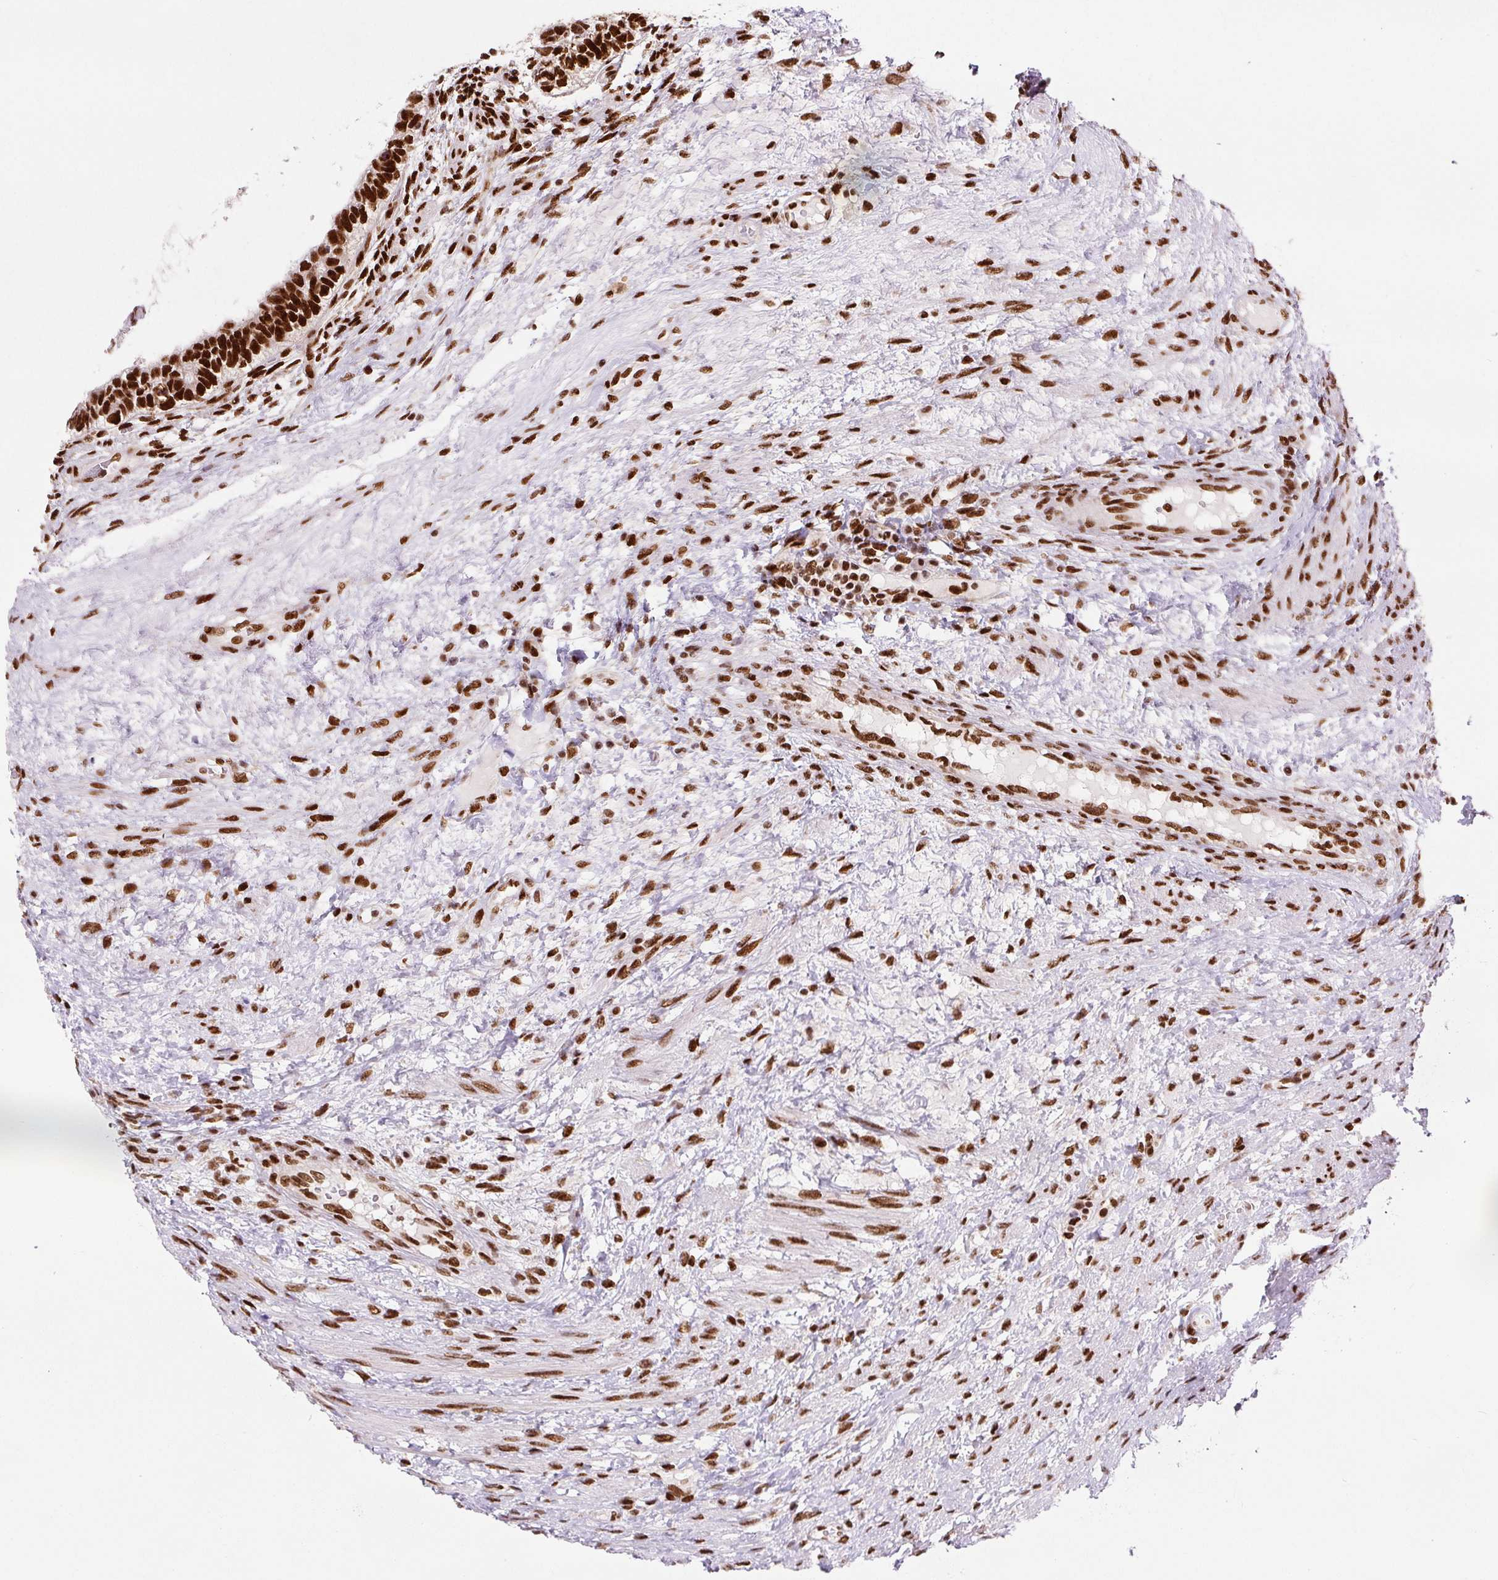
{"staining": {"intensity": "strong", "quantity": ">75%", "location": "nuclear"}, "tissue": "testis cancer", "cell_type": "Tumor cells", "image_type": "cancer", "snomed": [{"axis": "morphology", "description": "Carcinoma, Embryonal, NOS"}, {"axis": "topography", "description": "Testis"}], "caption": "Testis cancer was stained to show a protein in brown. There is high levels of strong nuclear positivity in approximately >75% of tumor cells.", "gene": "FUS", "patient": {"sex": "male", "age": 26}}